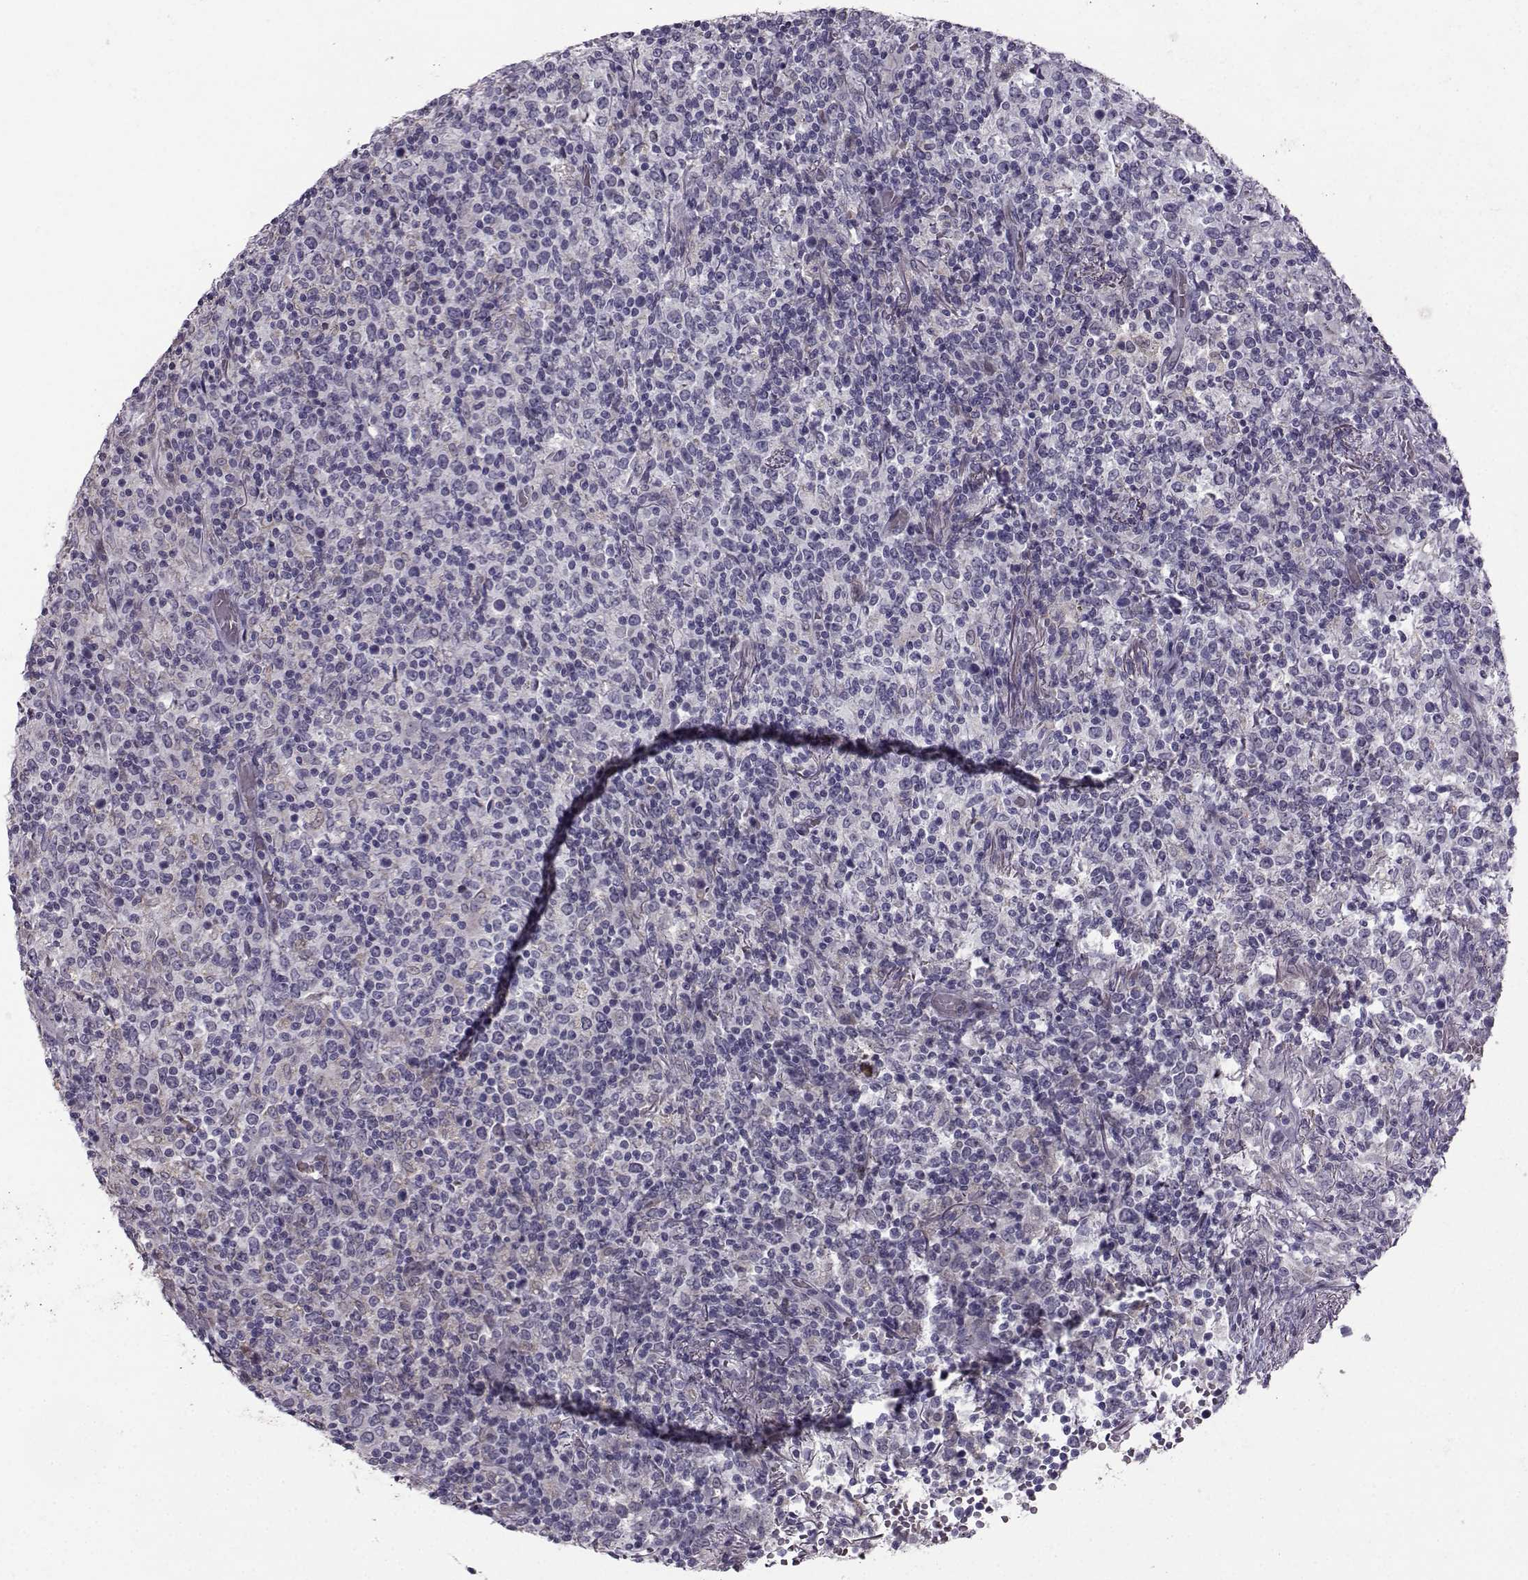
{"staining": {"intensity": "negative", "quantity": "none", "location": "none"}, "tissue": "lymphoma", "cell_type": "Tumor cells", "image_type": "cancer", "snomed": [{"axis": "morphology", "description": "Malignant lymphoma, non-Hodgkin's type, High grade"}, {"axis": "topography", "description": "Lung"}], "caption": "There is no significant staining in tumor cells of lymphoma.", "gene": "LIN28A", "patient": {"sex": "male", "age": 79}}